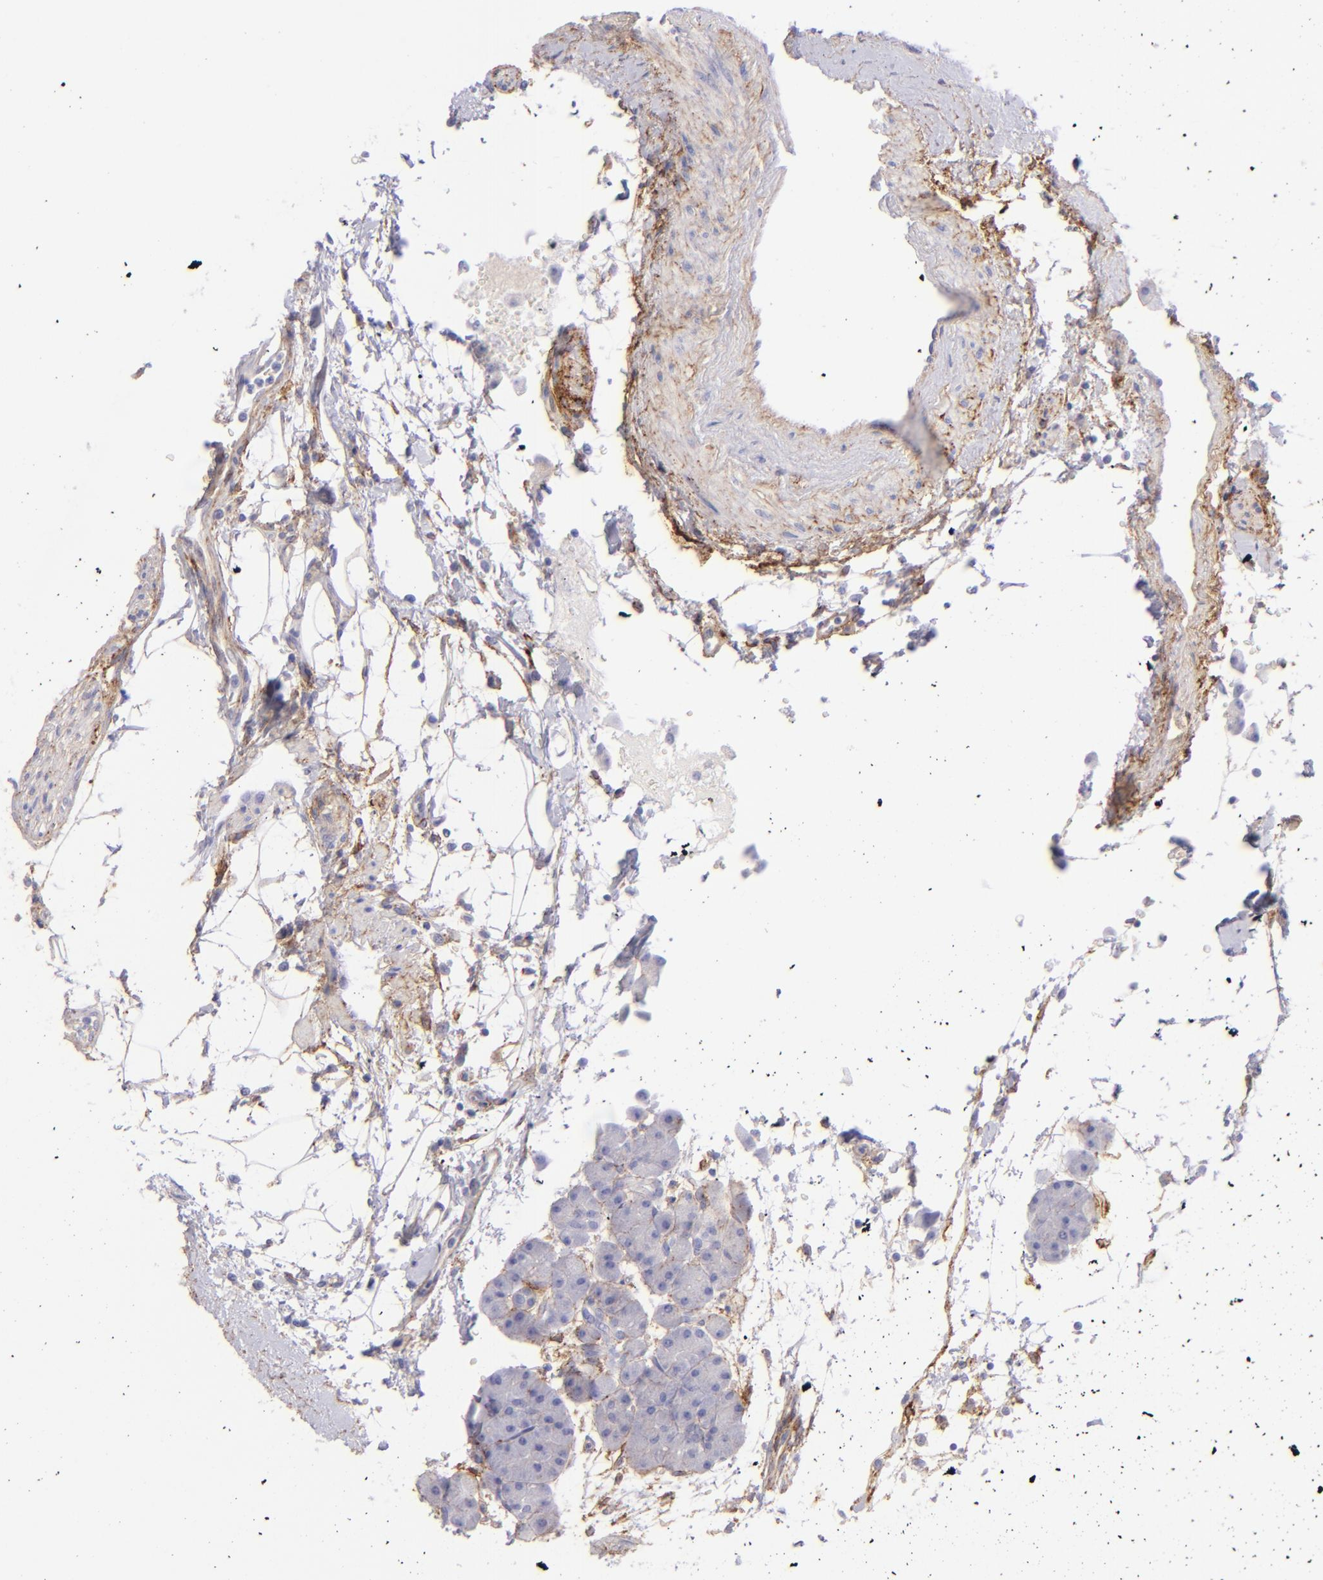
{"staining": {"intensity": "weak", "quantity": "25%-75%", "location": "cytoplasmic/membranous"}, "tissue": "pancreas", "cell_type": "Exocrine glandular cells", "image_type": "normal", "snomed": [{"axis": "morphology", "description": "Normal tissue, NOS"}, {"axis": "topography", "description": "Pancreas"}], "caption": "Brown immunohistochemical staining in unremarkable human pancreas shows weak cytoplasmic/membranous expression in about 25%-75% of exocrine glandular cells.", "gene": "CD81", "patient": {"sex": "male", "age": 66}}